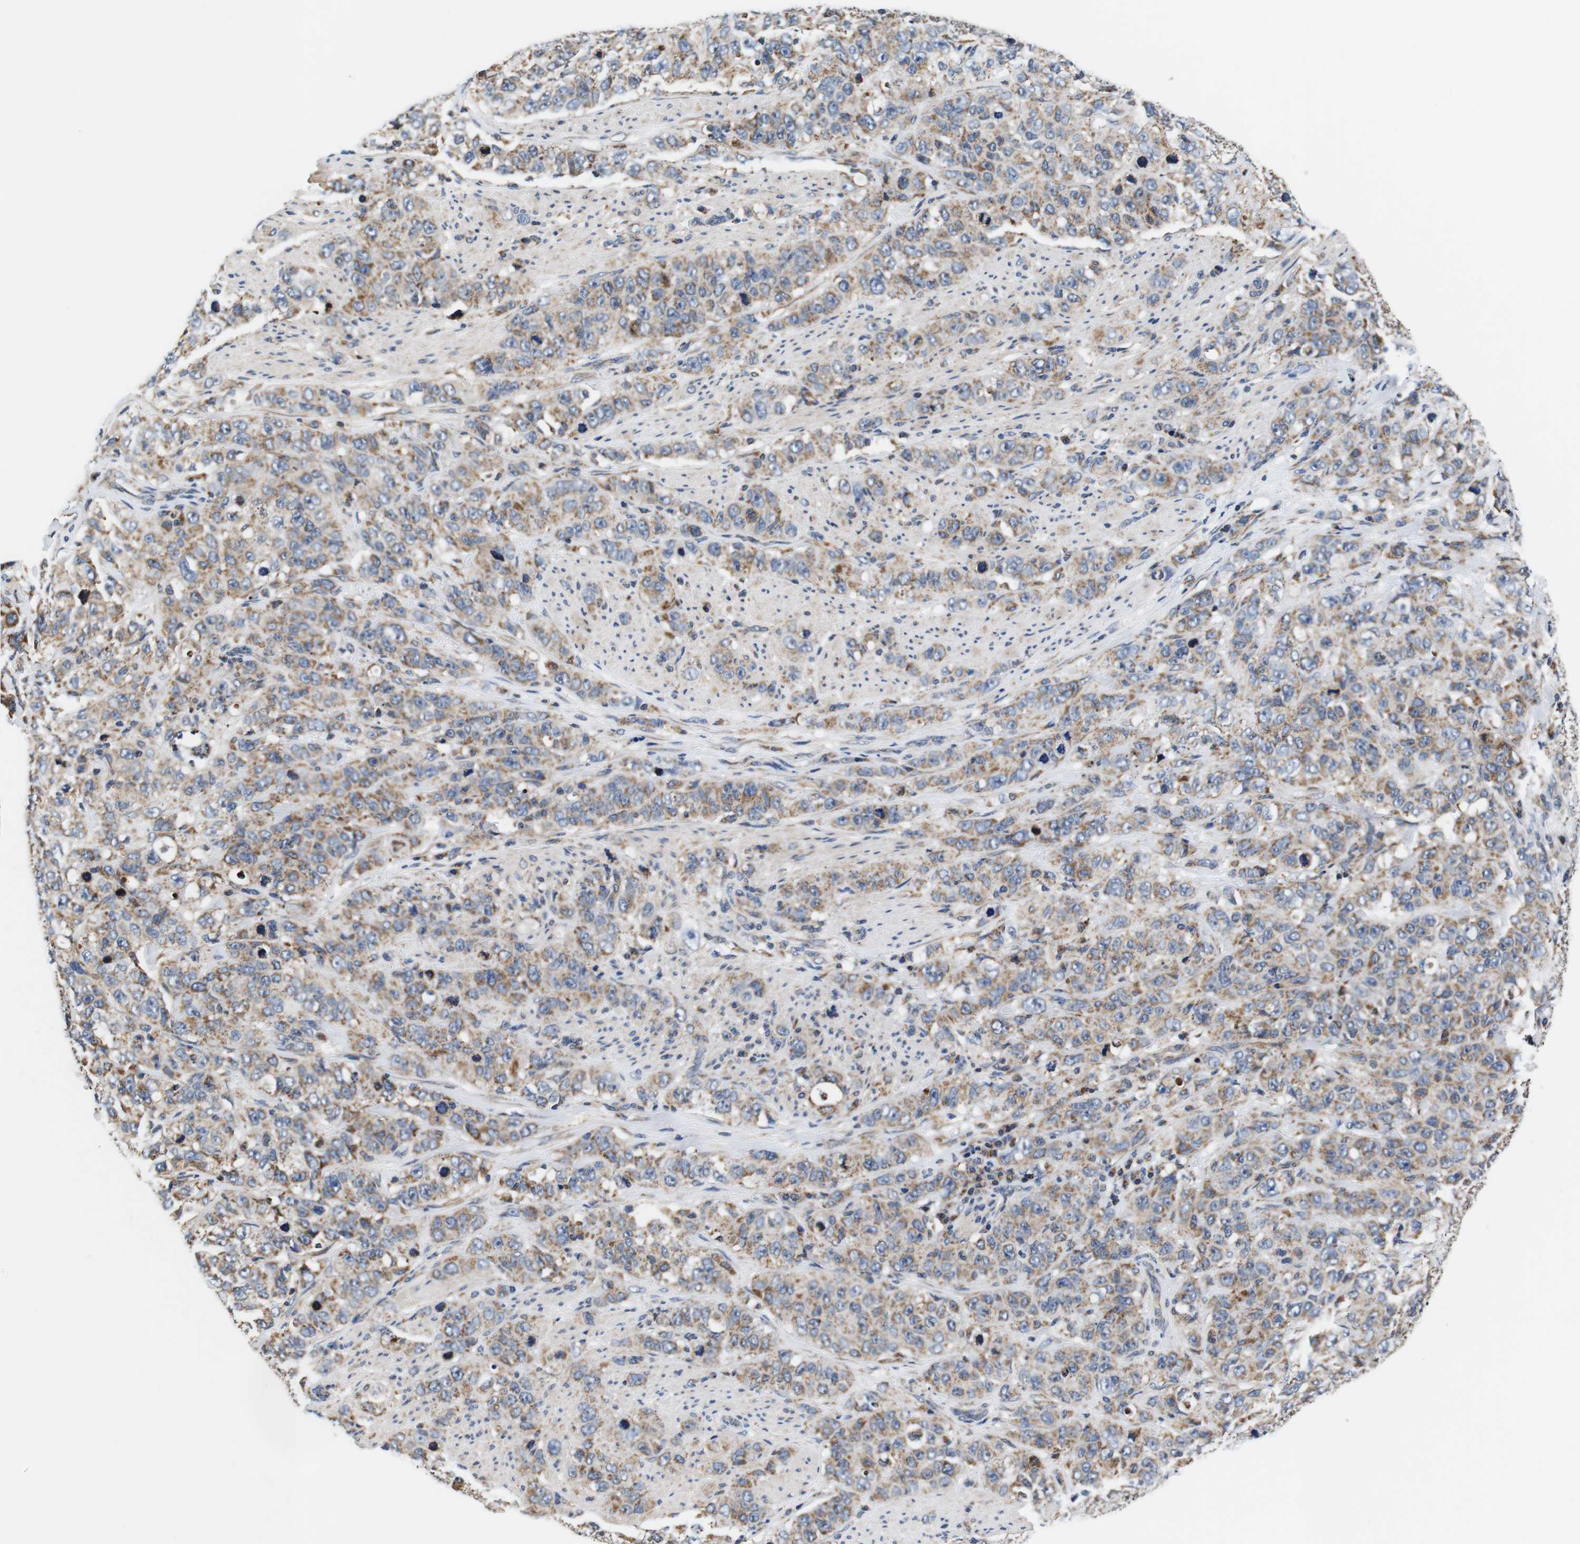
{"staining": {"intensity": "moderate", "quantity": ">75%", "location": "cytoplasmic/membranous"}, "tissue": "stomach cancer", "cell_type": "Tumor cells", "image_type": "cancer", "snomed": [{"axis": "morphology", "description": "Adenocarcinoma, NOS"}, {"axis": "topography", "description": "Stomach"}], "caption": "Immunohistochemistry (DAB (3,3'-diaminobenzidine)) staining of human stomach cancer exhibits moderate cytoplasmic/membranous protein expression in about >75% of tumor cells.", "gene": "LRP4", "patient": {"sex": "male", "age": 48}}